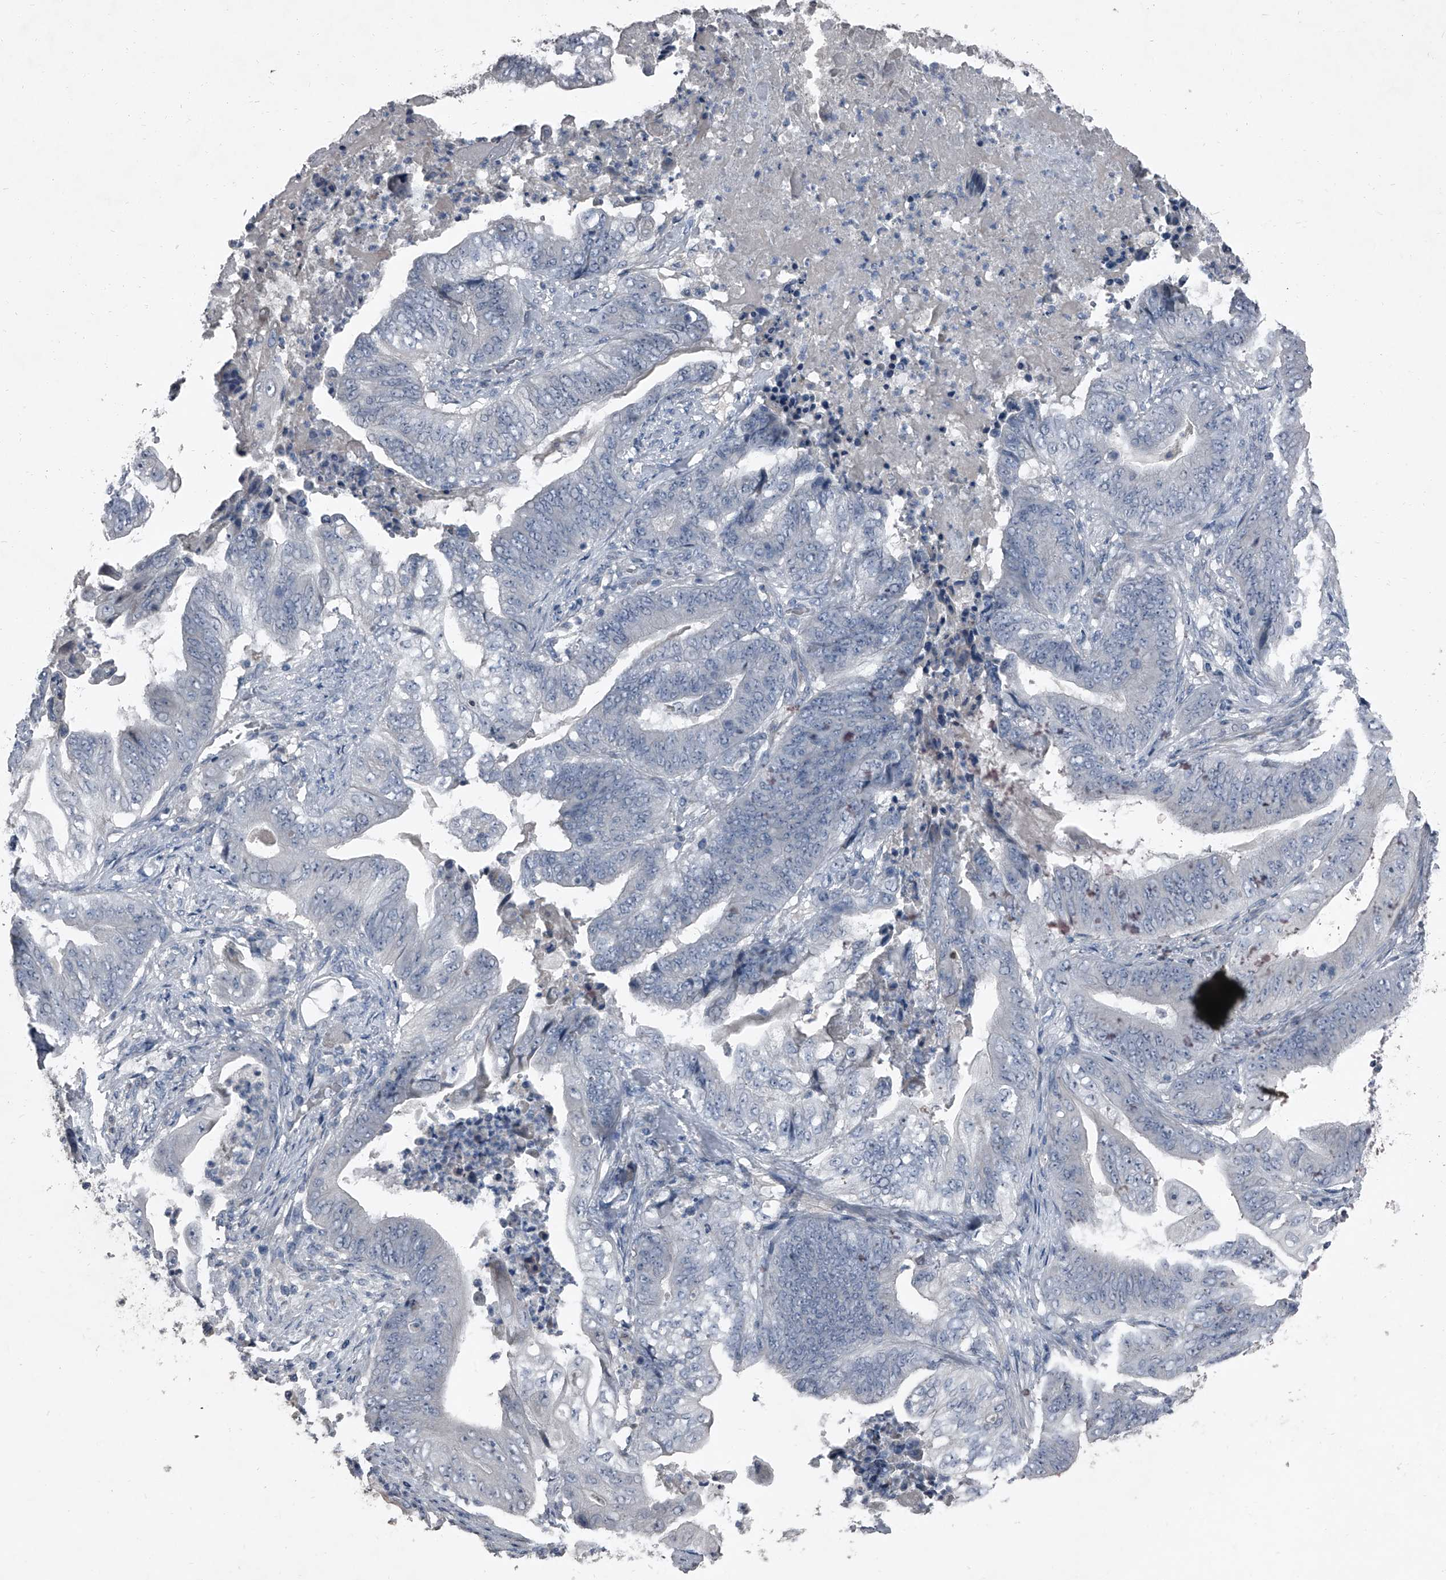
{"staining": {"intensity": "negative", "quantity": "none", "location": "none"}, "tissue": "stomach cancer", "cell_type": "Tumor cells", "image_type": "cancer", "snomed": [{"axis": "morphology", "description": "Adenocarcinoma, NOS"}, {"axis": "topography", "description": "Stomach"}], "caption": "The image exhibits no significant staining in tumor cells of adenocarcinoma (stomach).", "gene": "HEPHL1", "patient": {"sex": "female", "age": 73}}